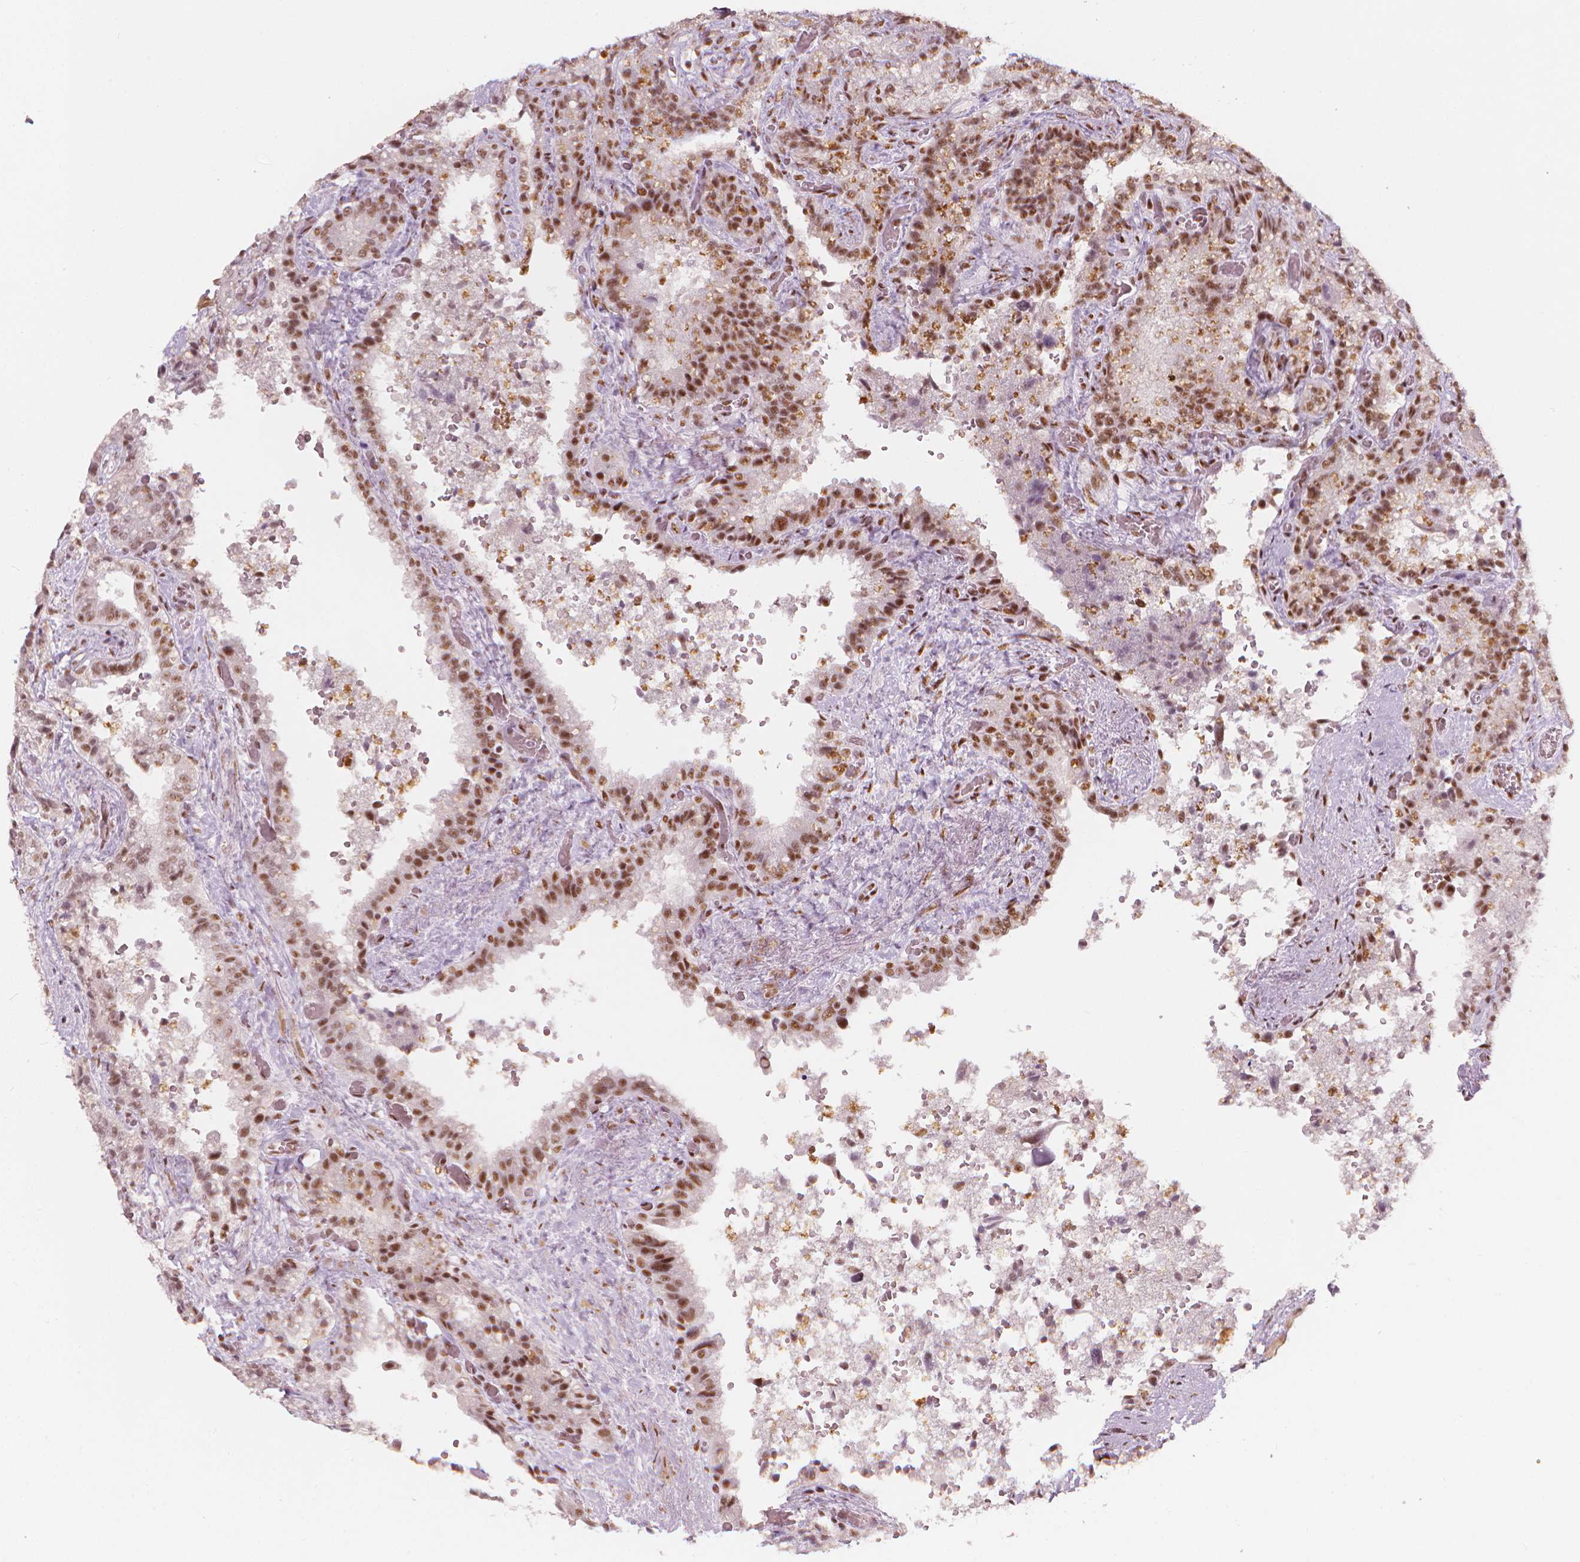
{"staining": {"intensity": "moderate", "quantity": ">75%", "location": "nuclear"}, "tissue": "seminal vesicle", "cell_type": "Glandular cells", "image_type": "normal", "snomed": [{"axis": "morphology", "description": "Normal tissue, NOS"}, {"axis": "topography", "description": "Seminal veicle"}], "caption": "Moderate nuclear protein staining is seen in about >75% of glandular cells in seminal vesicle. (IHC, brightfield microscopy, high magnification).", "gene": "ELF2", "patient": {"sex": "male", "age": 57}}